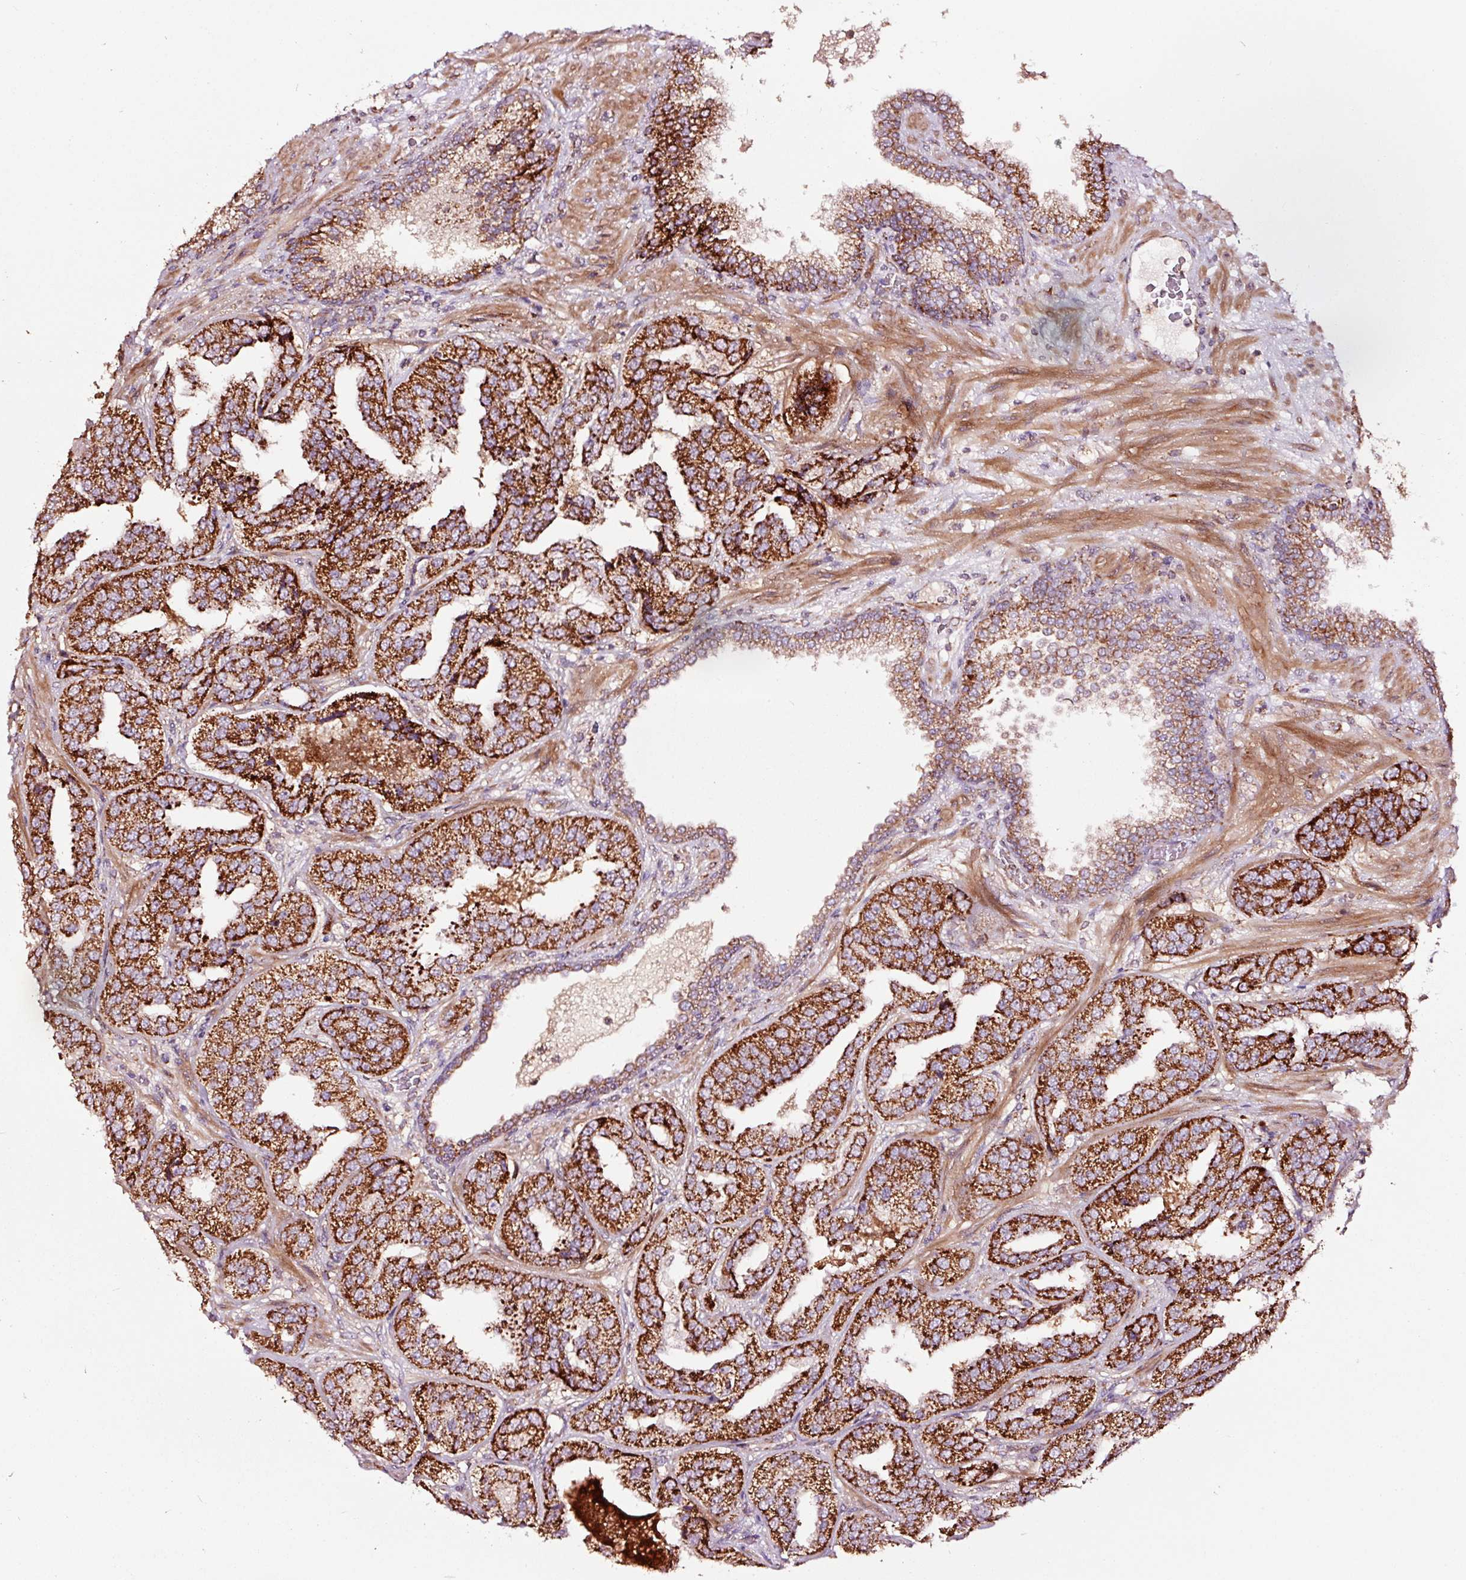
{"staining": {"intensity": "strong", "quantity": ">75%", "location": "cytoplasmic/membranous"}, "tissue": "prostate cancer", "cell_type": "Tumor cells", "image_type": "cancer", "snomed": [{"axis": "morphology", "description": "Adenocarcinoma, High grade"}, {"axis": "topography", "description": "Prostate"}], "caption": "Immunohistochemistry (IHC) photomicrograph of neoplastic tissue: prostate adenocarcinoma (high-grade) stained using IHC demonstrates high levels of strong protein expression localized specifically in the cytoplasmic/membranous of tumor cells, appearing as a cytoplasmic/membranous brown color.", "gene": "TPM1", "patient": {"sex": "male", "age": 63}}